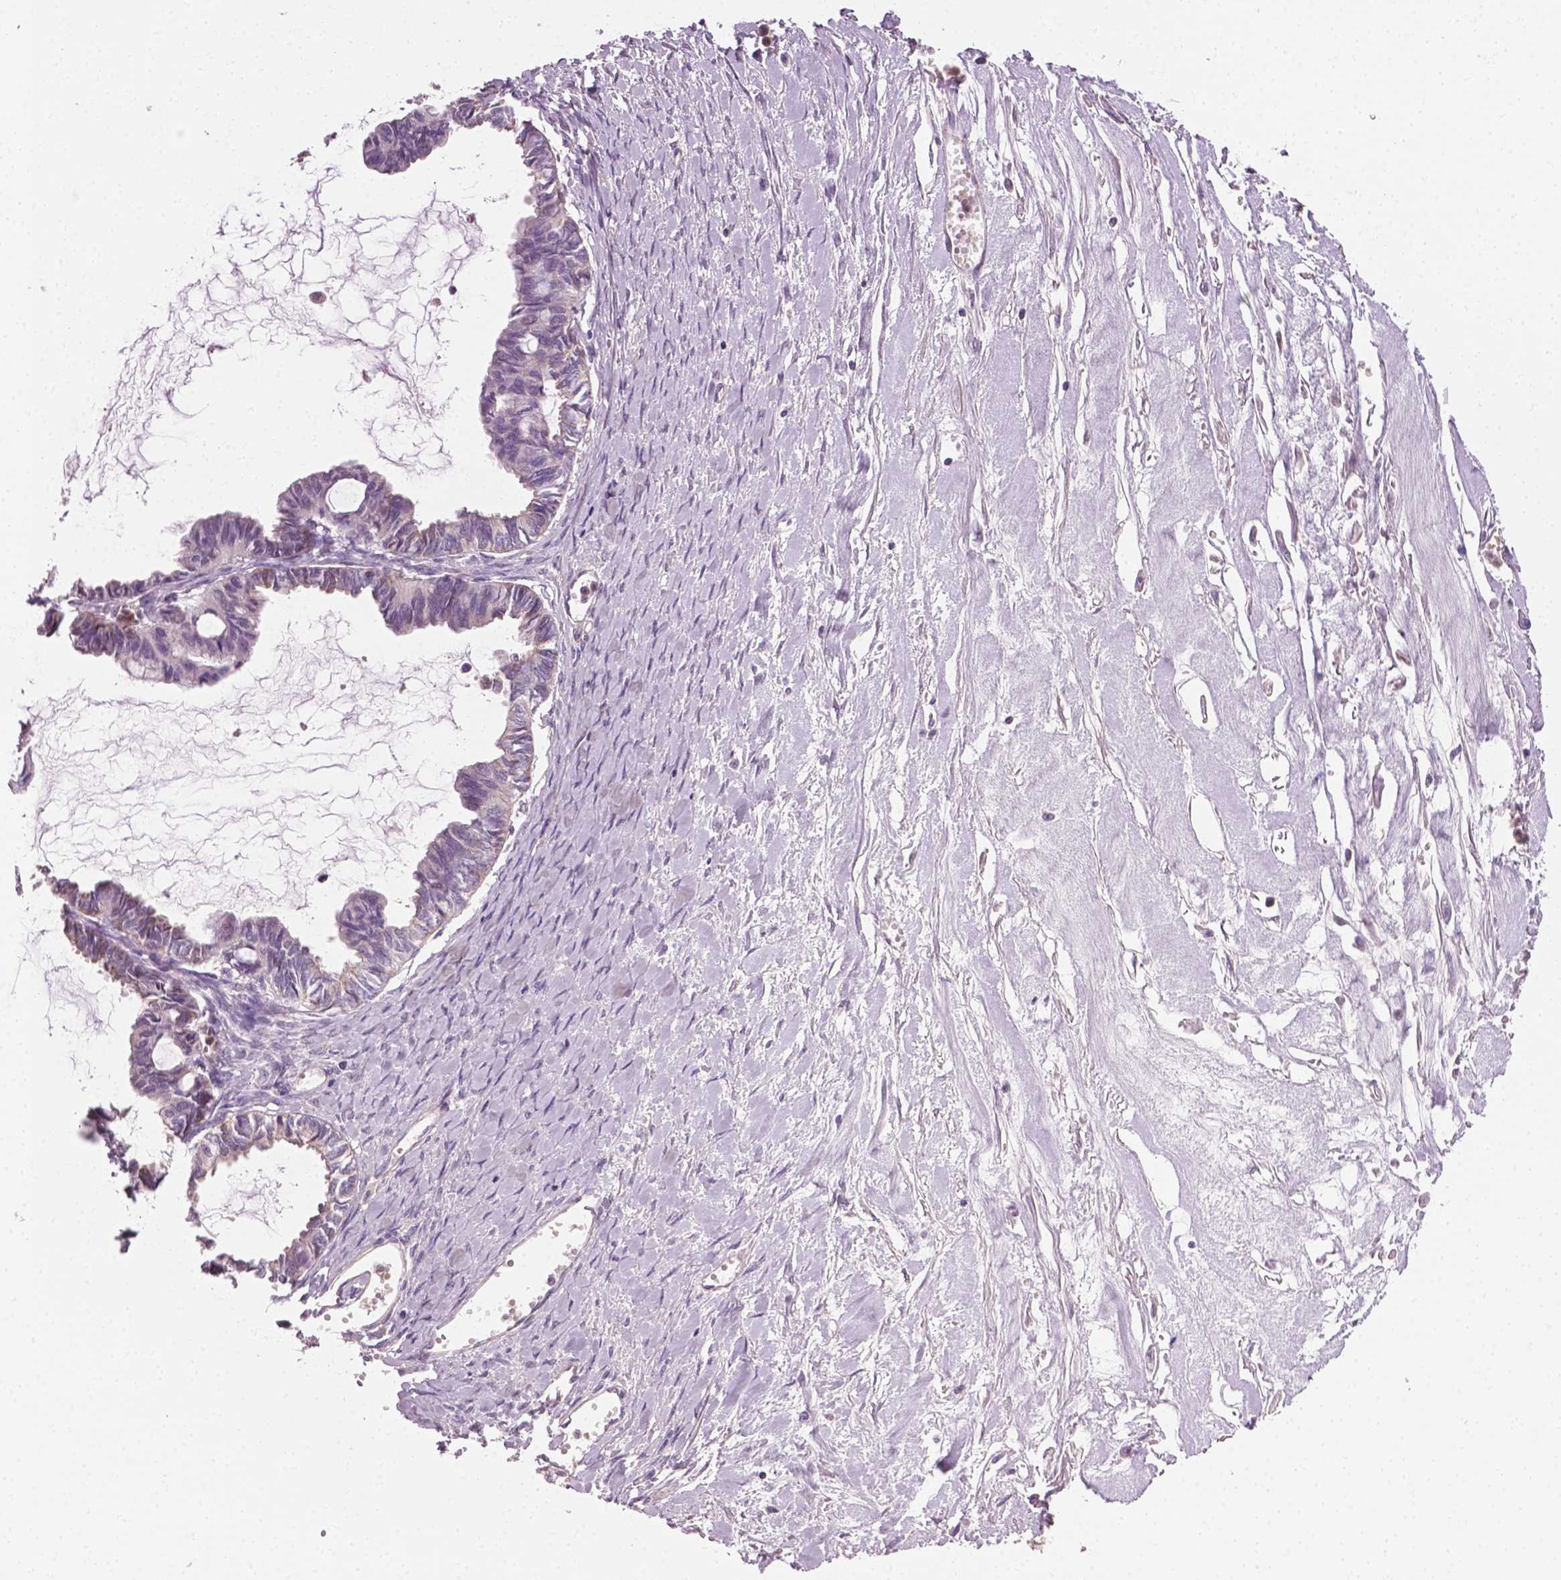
{"staining": {"intensity": "negative", "quantity": "none", "location": "none"}, "tissue": "ovarian cancer", "cell_type": "Tumor cells", "image_type": "cancer", "snomed": [{"axis": "morphology", "description": "Cystadenocarcinoma, mucinous, NOS"}, {"axis": "topography", "description": "Ovary"}], "caption": "Photomicrograph shows no protein positivity in tumor cells of ovarian mucinous cystadenocarcinoma tissue. (Stains: DAB immunohistochemistry (IHC) with hematoxylin counter stain, Microscopy: brightfield microscopy at high magnification).", "gene": "PTX3", "patient": {"sex": "female", "age": 61}}